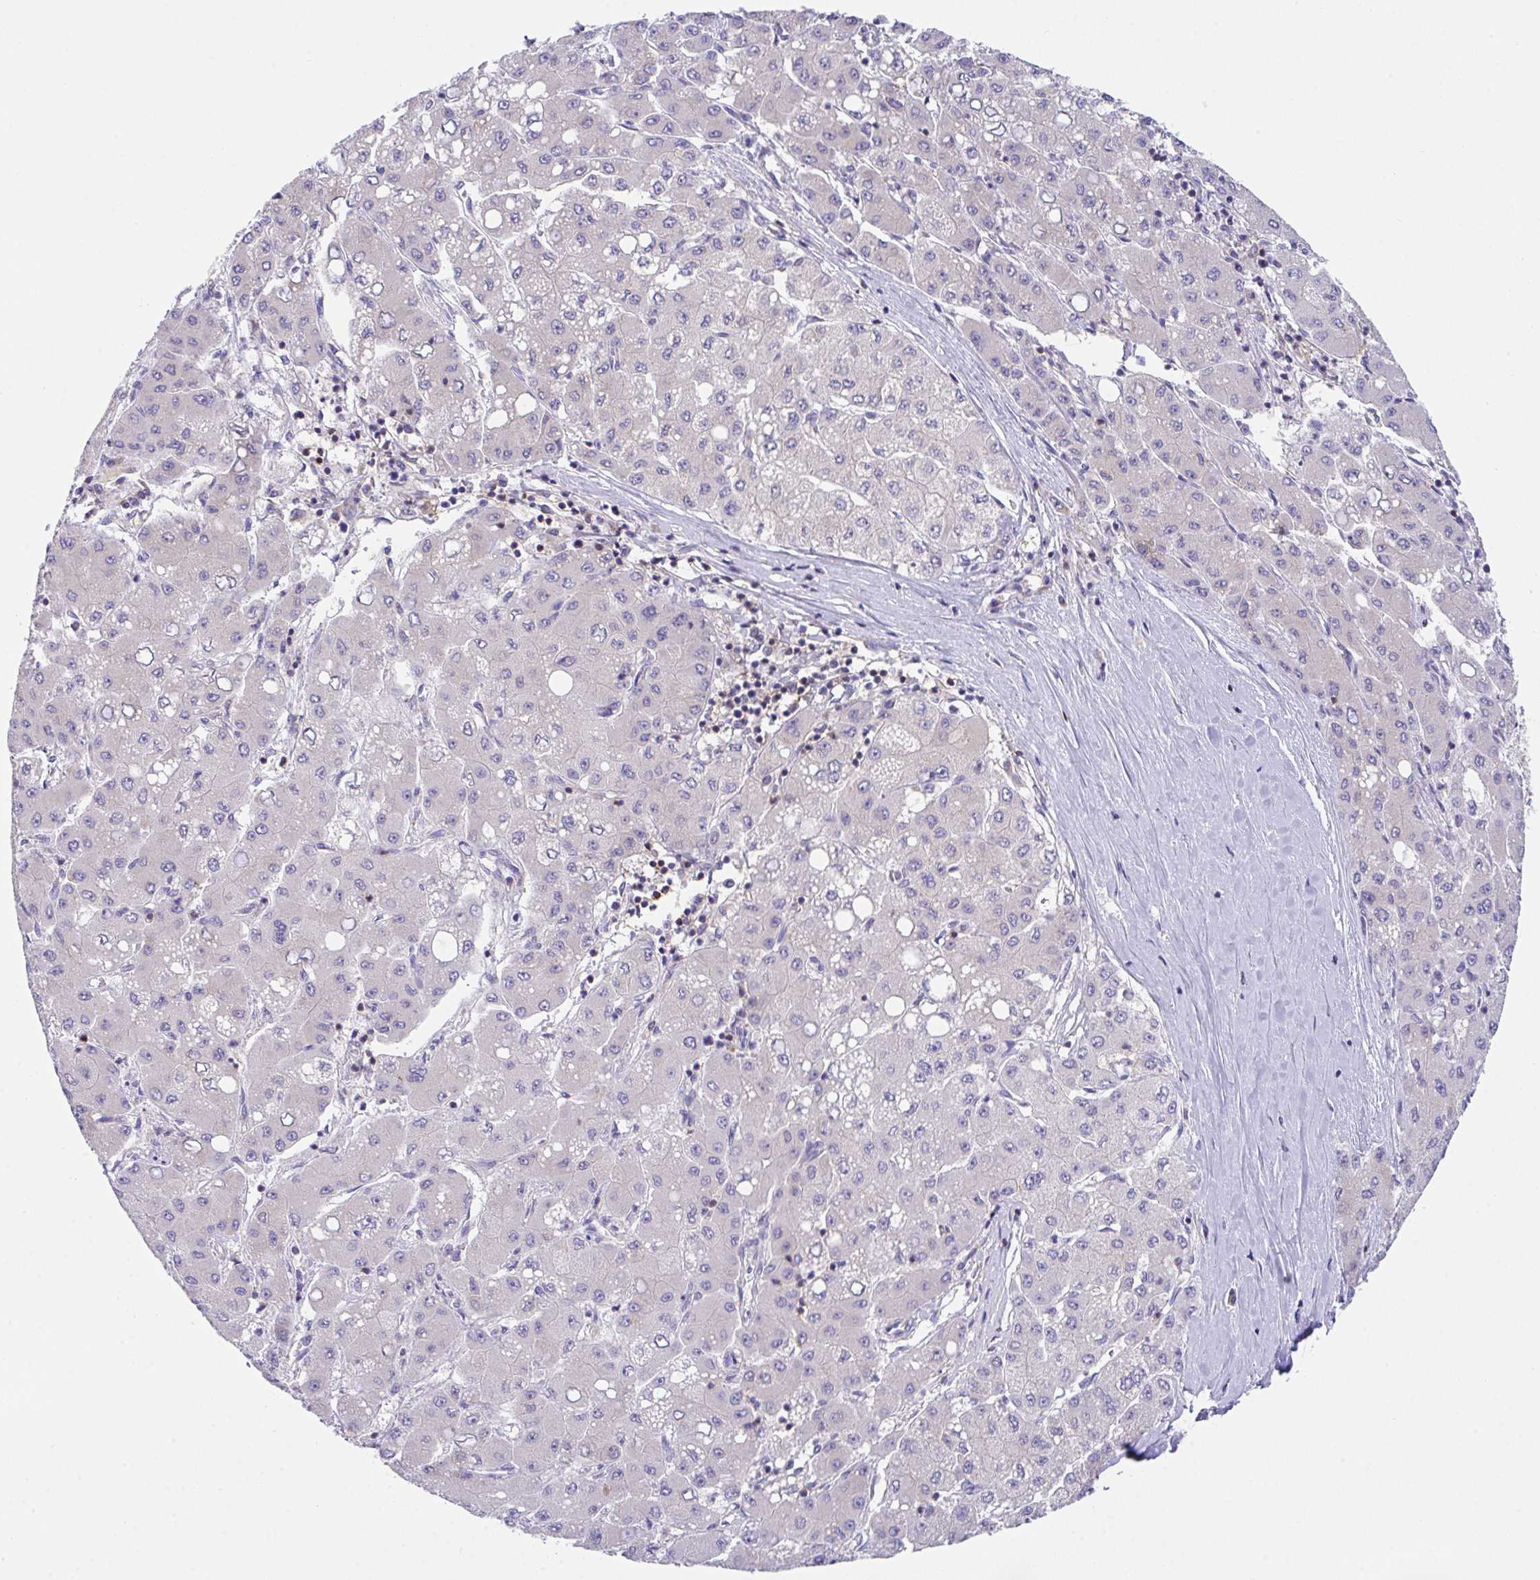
{"staining": {"intensity": "negative", "quantity": "none", "location": "none"}, "tissue": "liver cancer", "cell_type": "Tumor cells", "image_type": "cancer", "snomed": [{"axis": "morphology", "description": "Carcinoma, Hepatocellular, NOS"}, {"axis": "topography", "description": "Liver"}], "caption": "Micrograph shows no significant protein positivity in tumor cells of liver cancer (hepatocellular carcinoma). (Stains: DAB (3,3'-diaminobenzidine) IHC with hematoxylin counter stain, Microscopy: brightfield microscopy at high magnification).", "gene": "MIA3", "patient": {"sex": "male", "age": 40}}